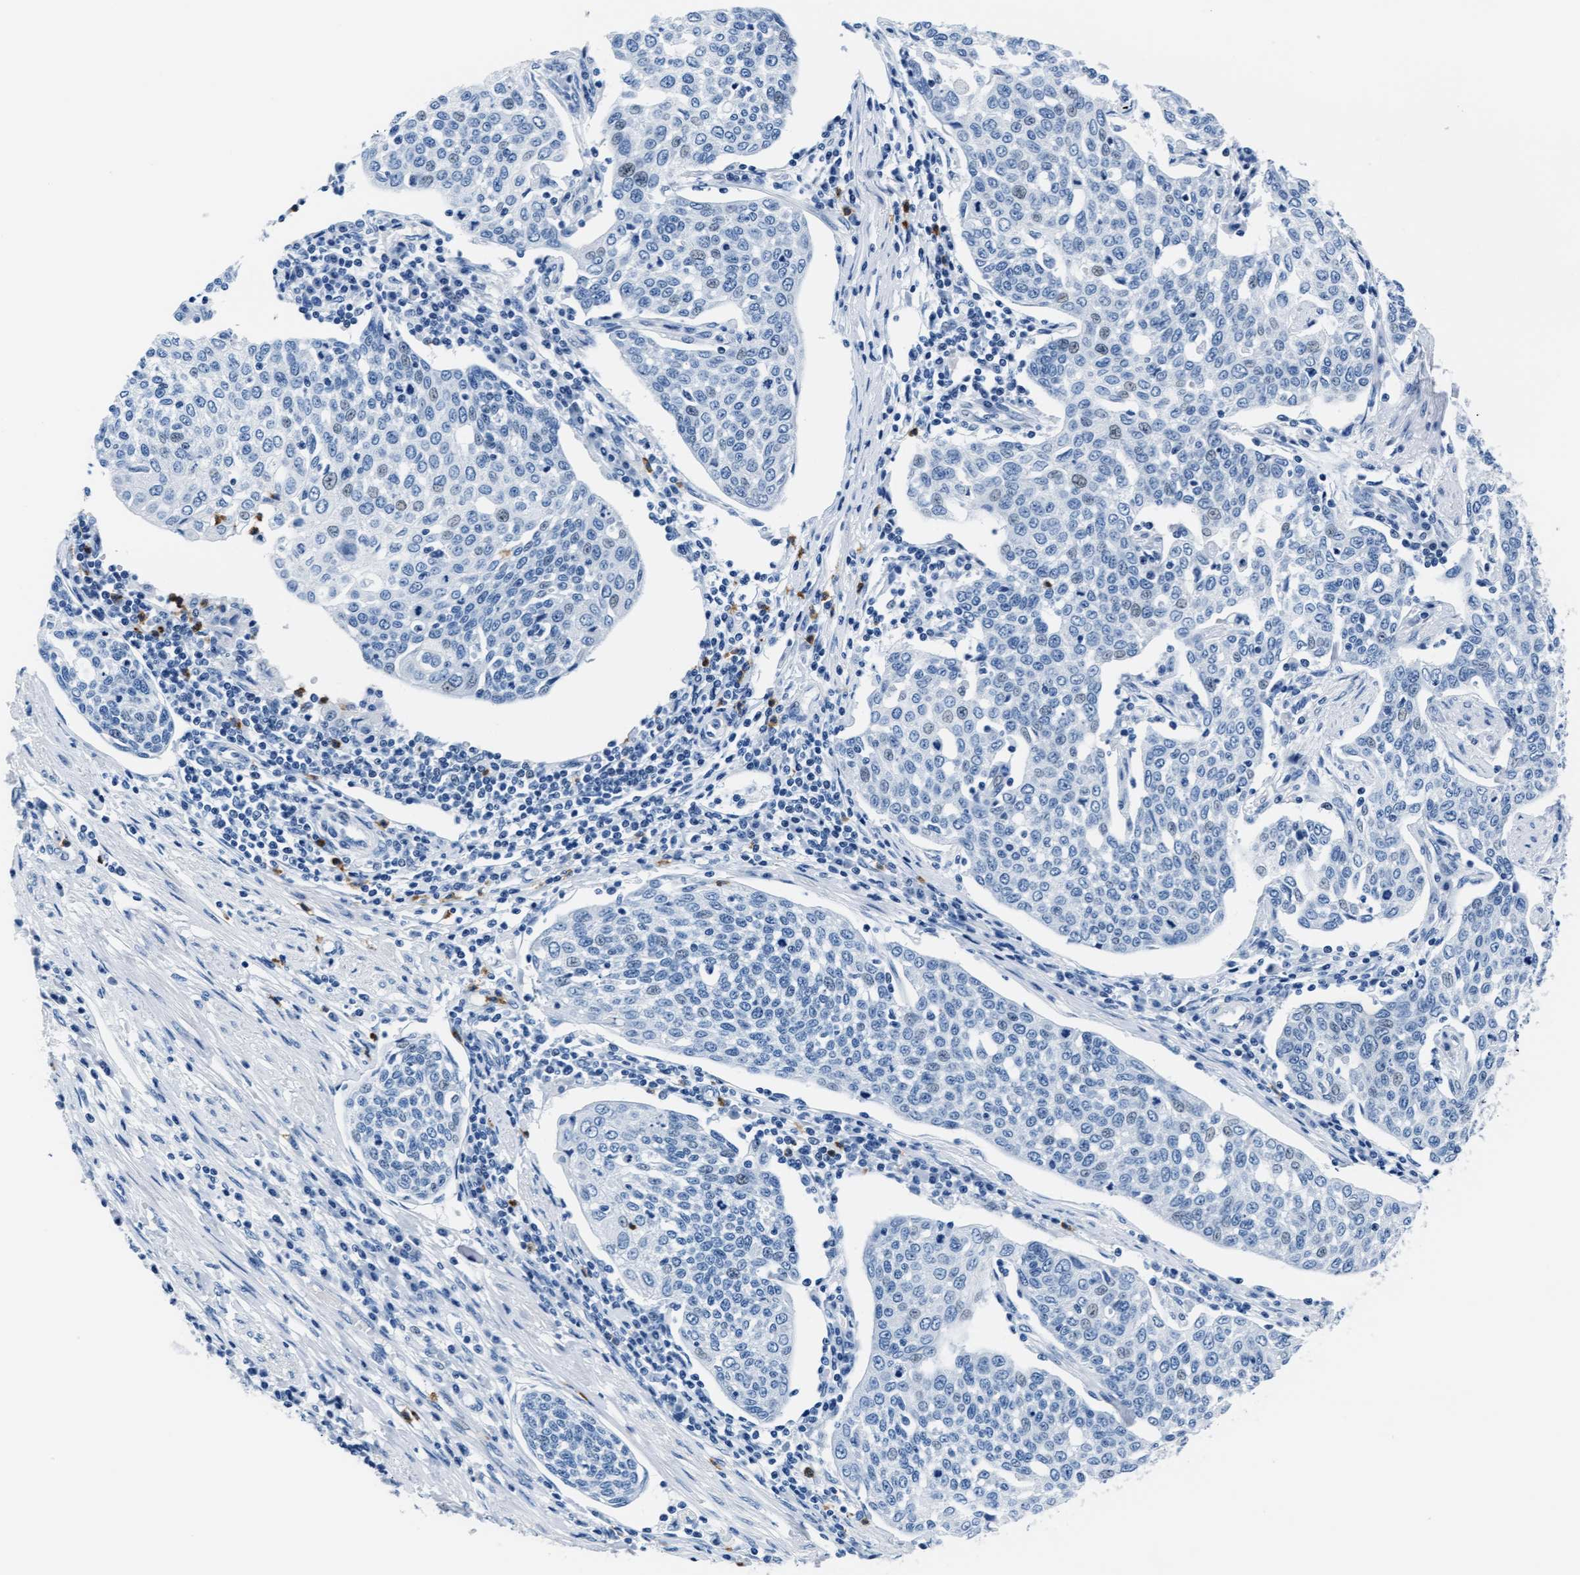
{"staining": {"intensity": "negative", "quantity": "none", "location": "none"}, "tissue": "cervical cancer", "cell_type": "Tumor cells", "image_type": "cancer", "snomed": [{"axis": "morphology", "description": "Squamous cell carcinoma, NOS"}, {"axis": "topography", "description": "Cervix"}], "caption": "Immunohistochemistry (IHC) of human squamous cell carcinoma (cervical) shows no staining in tumor cells.", "gene": "MMP8", "patient": {"sex": "female", "age": 34}}